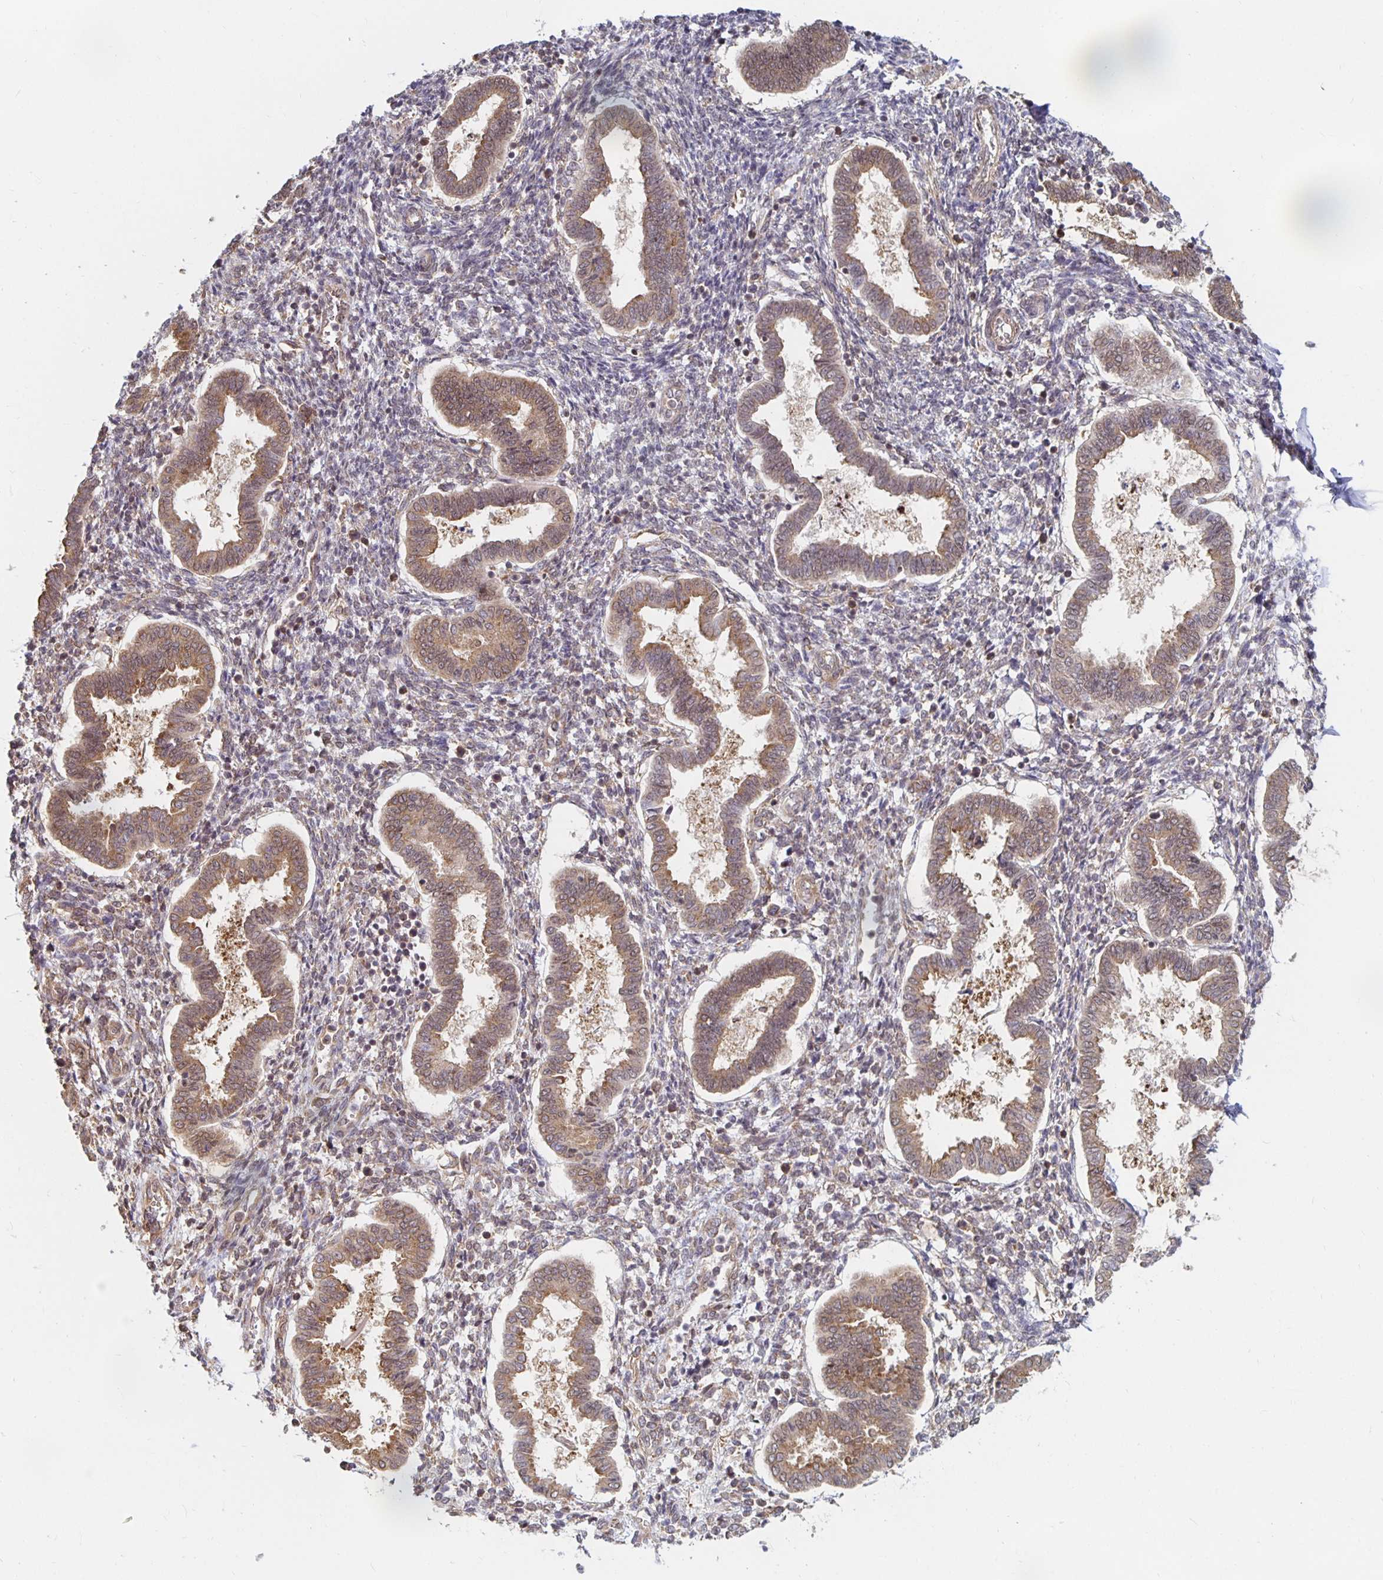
{"staining": {"intensity": "weak", "quantity": "25%-75%", "location": "cytoplasmic/membranous"}, "tissue": "endometrium", "cell_type": "Cells in endometrial stroma", "image_type": "normal", "snomed": [{"axis": "morphology", "description": "Normal tissue, NOS"}, {"axis": "topography", "description": "Endometrium"}], "caption": "Endometrium stained with a protein marker reveals weak staining in cells in endometrial stroma.", "gene": "PDAP1", "patient": {"sex": "female", "age": 24}}